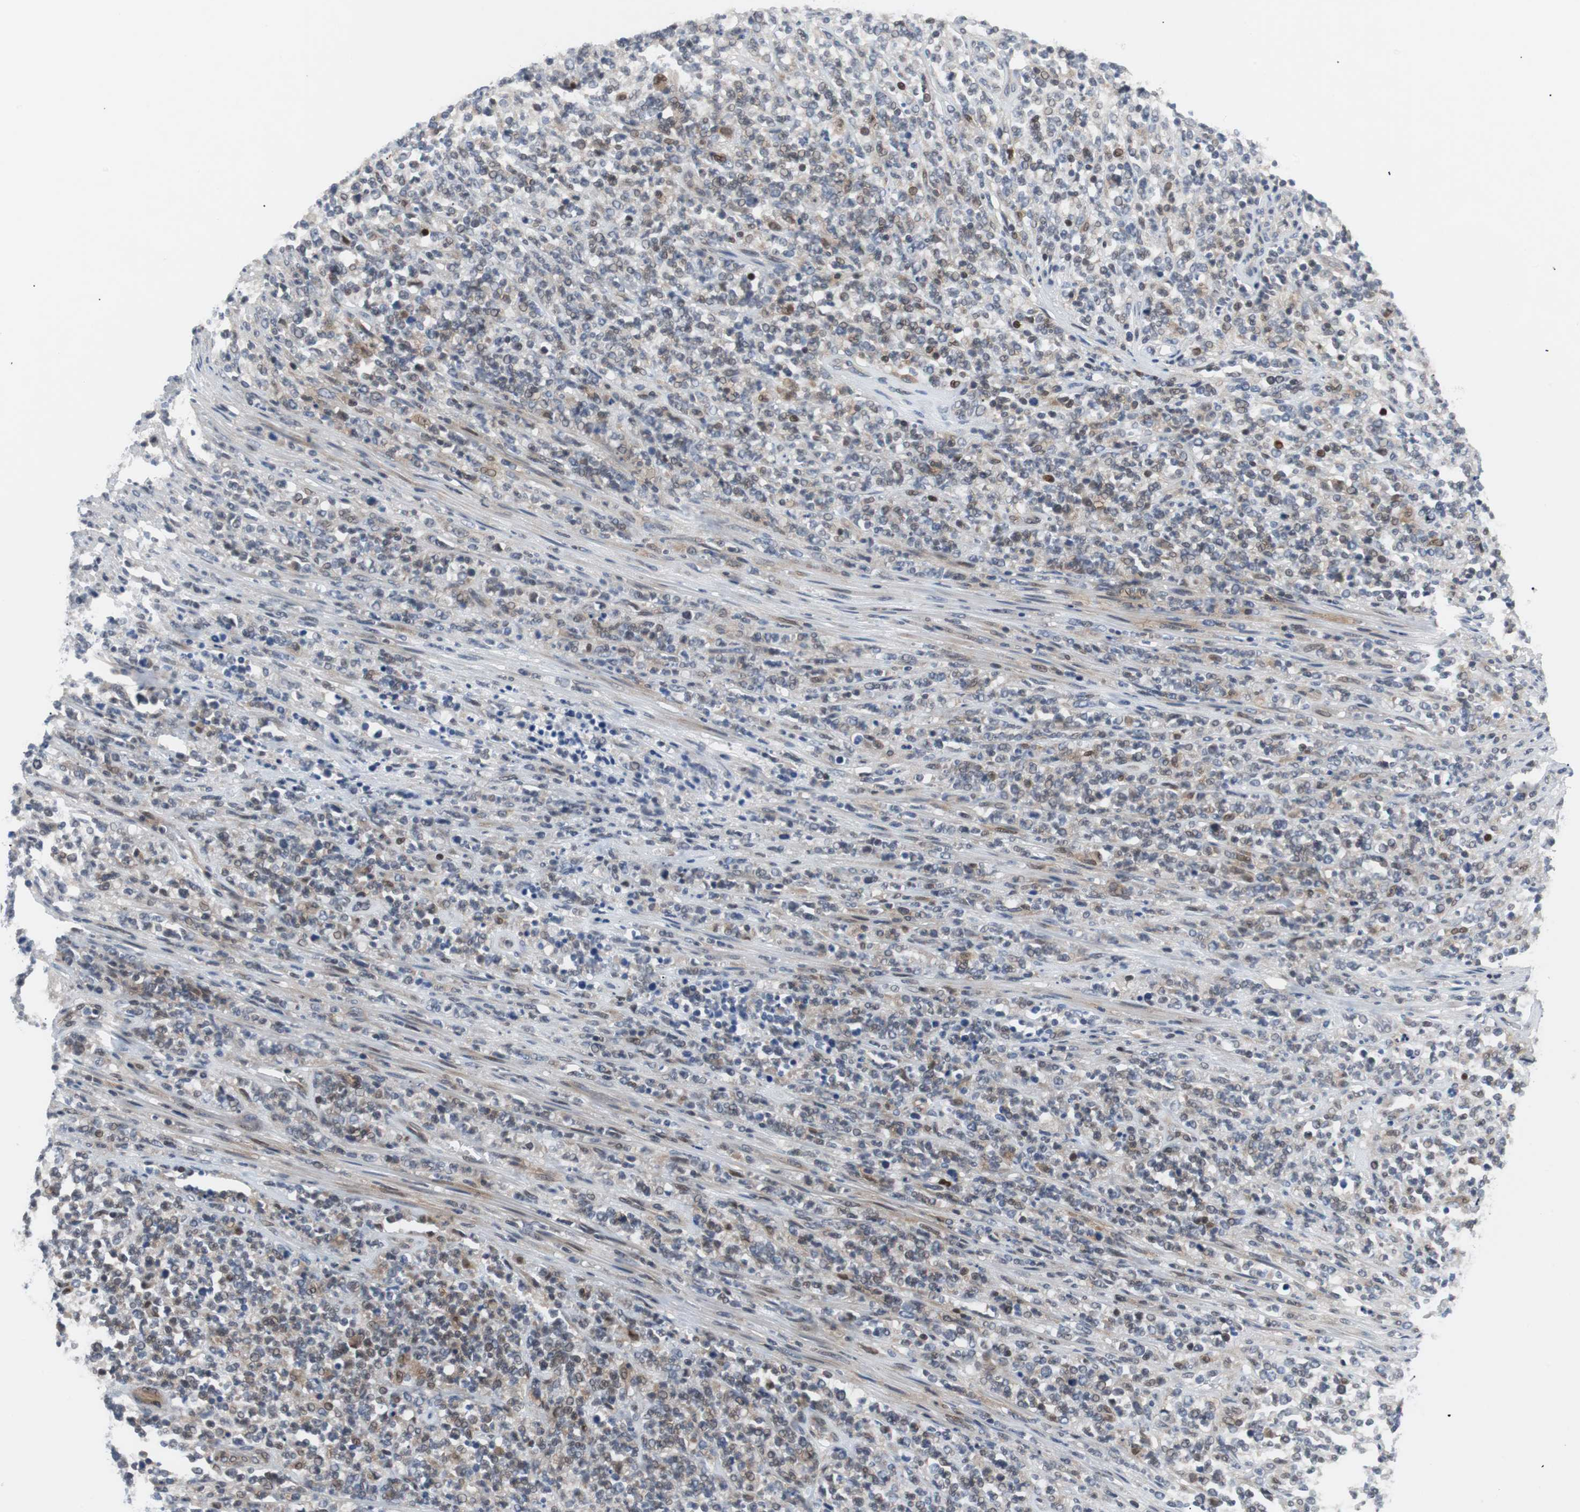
{"staining": {"intensity": "weak", "quantity": "25%-75%", "location": "nuclear"}, "tissue": "lymphoma", "cell_type": "Tumor cells", "image_type": "cancer", "snomed": [{"axis": "morphology", "description": "Malignant lymphoma, non-Hodgkin's type, High grade"}, {"axis": "topography", "description": "Soft tissue"}], "caption": "Immunohistochemistry staining of malignant lymphoma, non-Hodgkin's type (high-grade), which displays low levels of weak nuclear staining in about 25%-75% of tumor cells indicating weak nuclear protein staining. The staining was performed using DAB (brown) for protein detection and nuclei were counterstained in hematoxylin (blue).", "gene": "MAP2K4", "patient": {"sex": "male", "age": 18}}